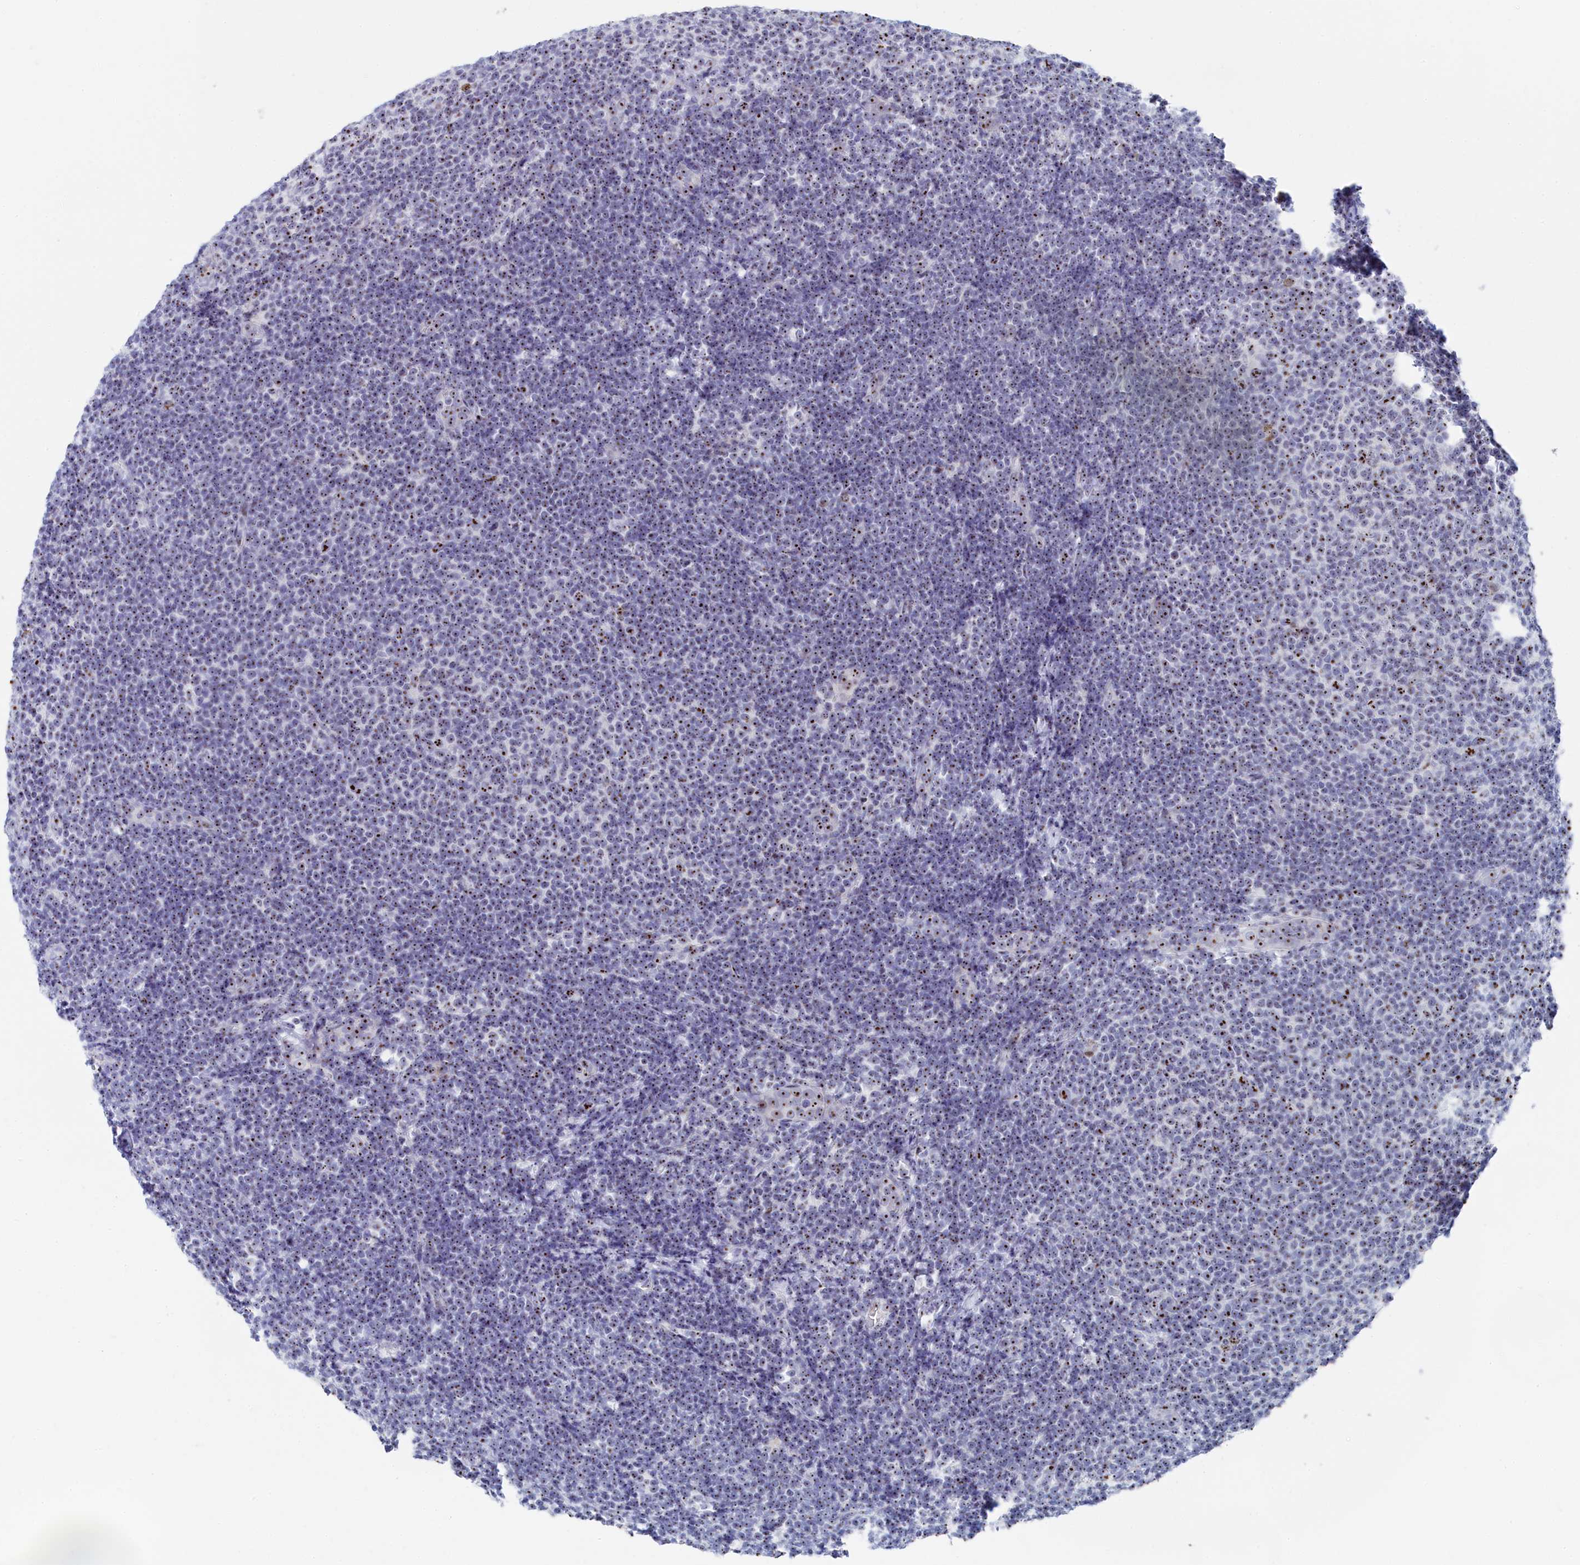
{"staining": {"intensity": "moderate", "quantity": ">75%", "location": "nuclear"}, "tissue": "lymphoma", "cell_type": "Tumor cells", "image_type": "cancer", "snomed": [{"axis": "morphology", "description": "Malignant lymphoma, non-Hodgkin's type, Low grade"}, {"axis": "topography", "description": "Lymph node"}], "caption": "Human lymphoma stained with a protein marker displays moderate staining in tumor cells.", "gene": "RSL1D1", "patient": {"sex": "male", "age": 66}}